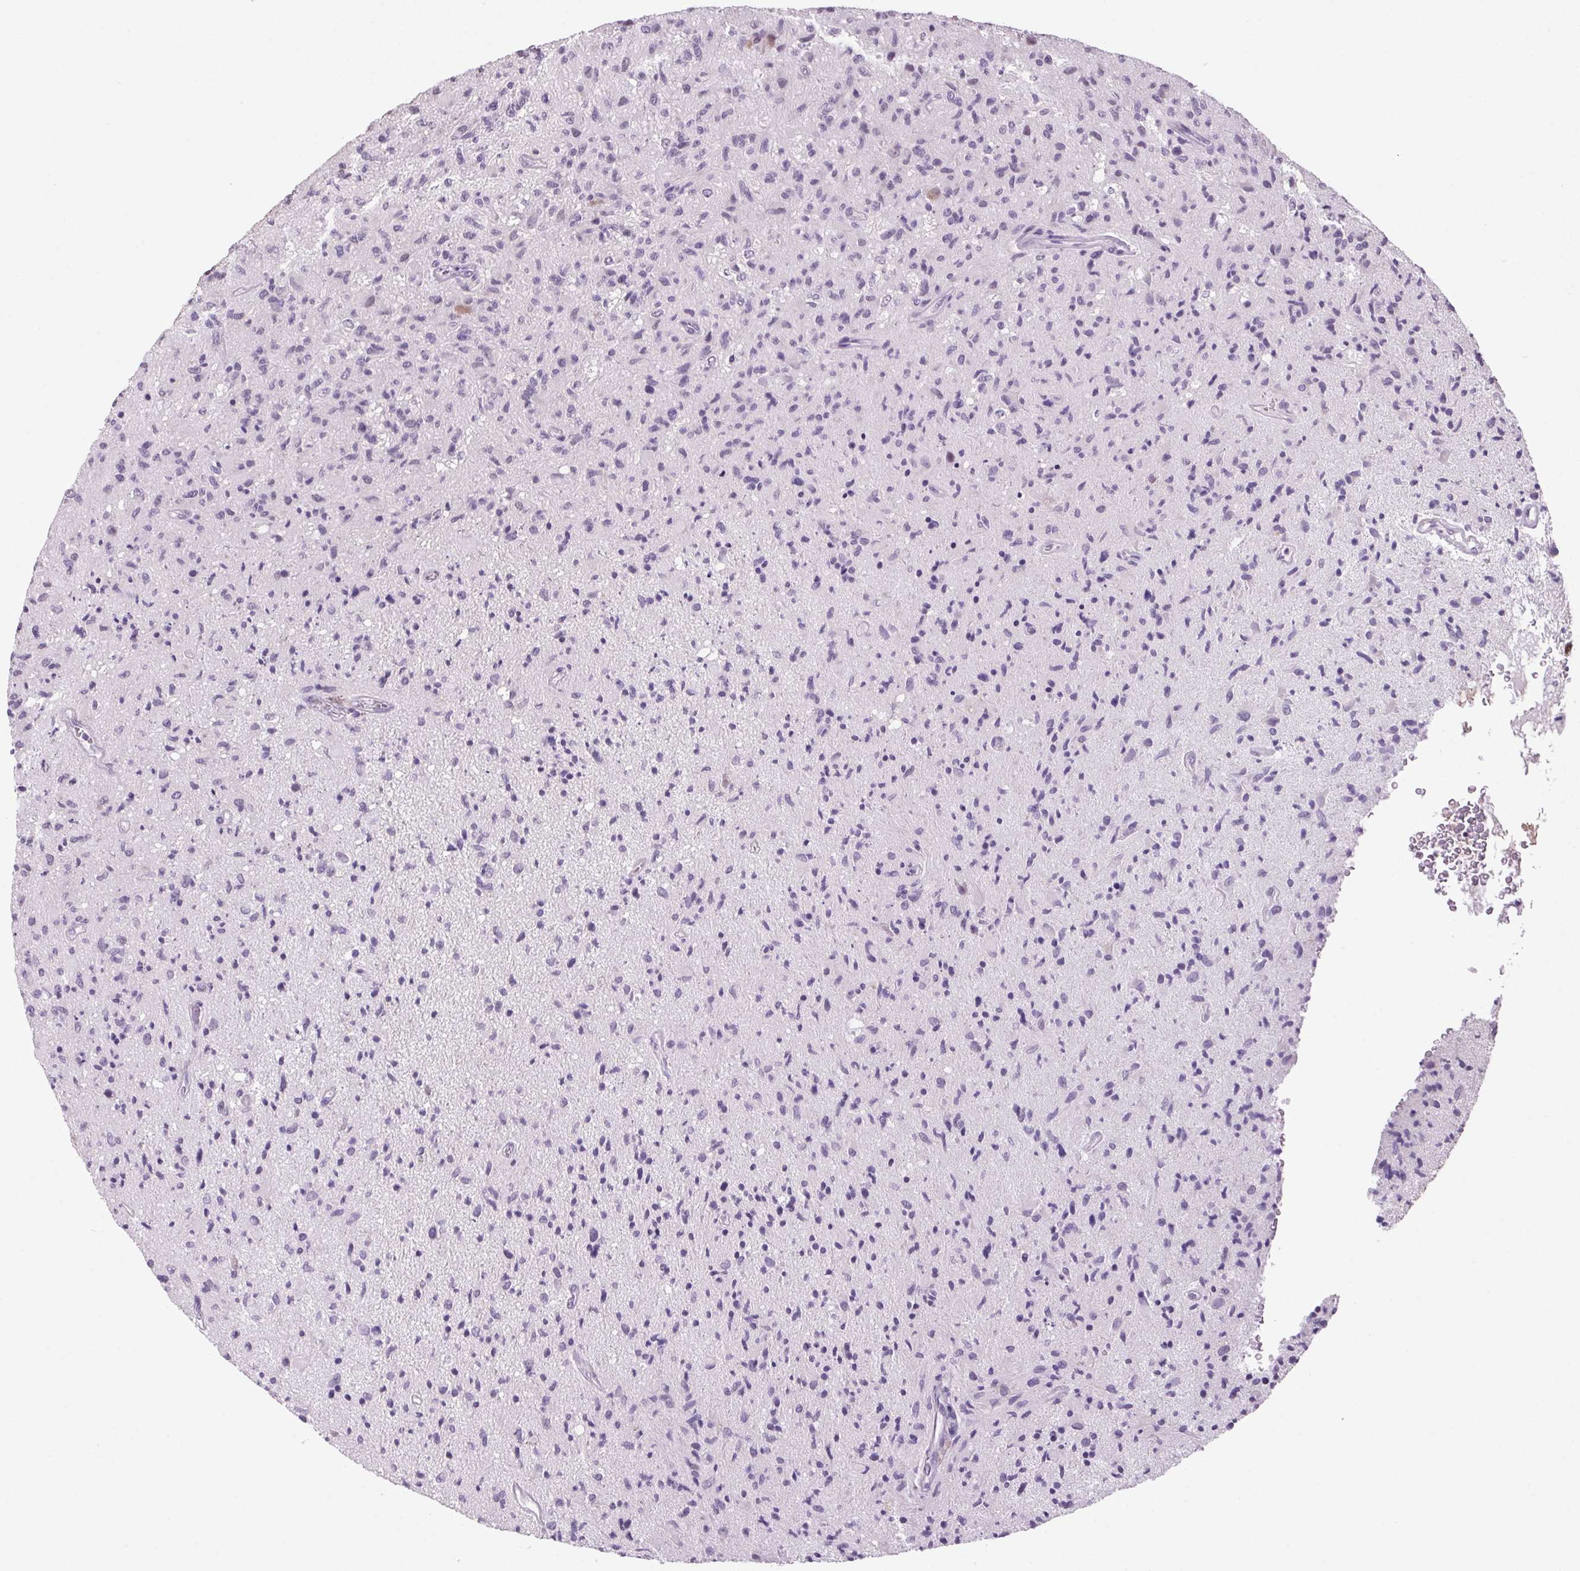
{"staining": {"intensity": "negative", "quantity": "none", "location": "none"}, "tissue": "glioma", "cell_type": "Tumor cells", "image_type": "cancer", "snomed": [{"axis": "morphology", "description": "Glioma, malignant, High grade"}, {"axis": "topography", "description": "Brain"}], "caption": "Glioma stained for a protein using IHC reveals no staining tumor cells.", "gene": "VWA3B", "patient": {"sex": "male", "age": 54}}